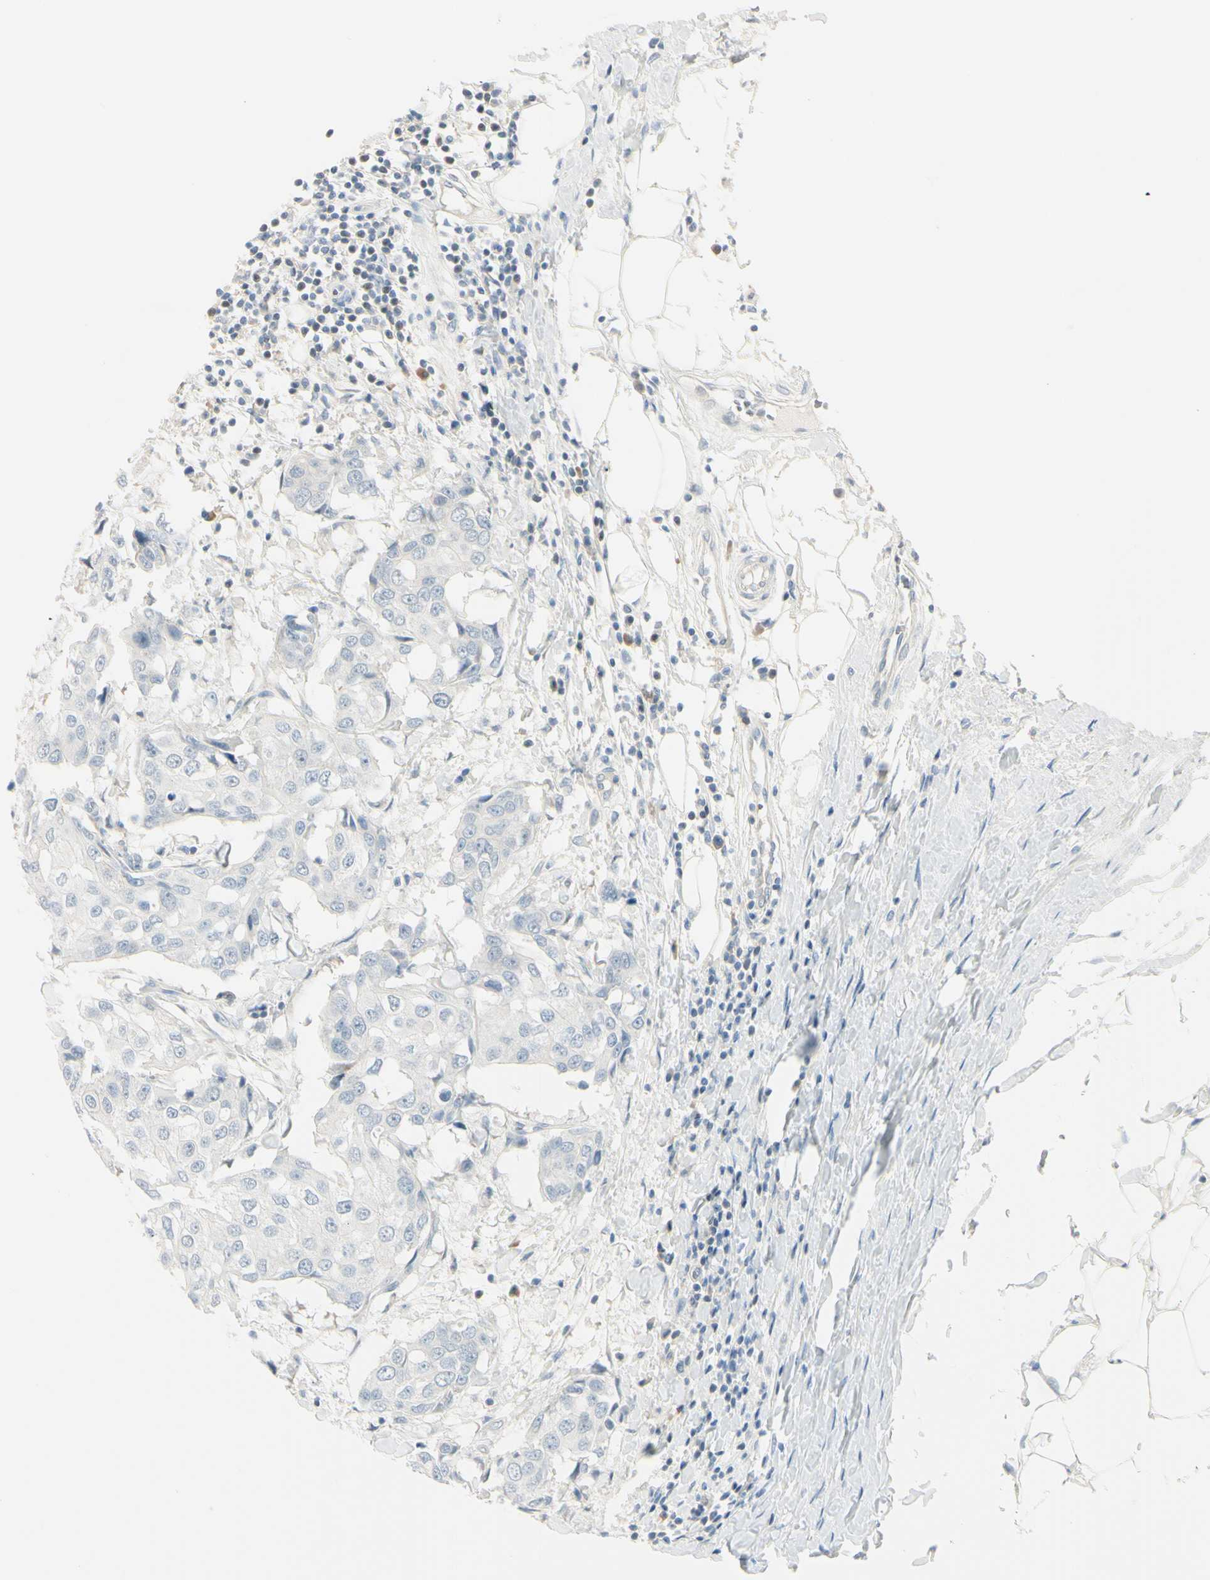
{"staining": {"intensity": "negative", "quantity": "none", "location": "none"}, "tissue": "breast cancer", "cell_type": "Tumor cells", "image_type": "cancer", "snomed": [{"axis": "morphology", "description": "Duct carcinoma"}, {"axis": "topography", "description": "Breast"}], "caption": "Immunohistochemical staining of human infiltrating ductal carcinoma (breast) demonstrates no significant expression in tumor cells.", "gene": "ASB9", "patient": {"sex": "female", "age": 27}}